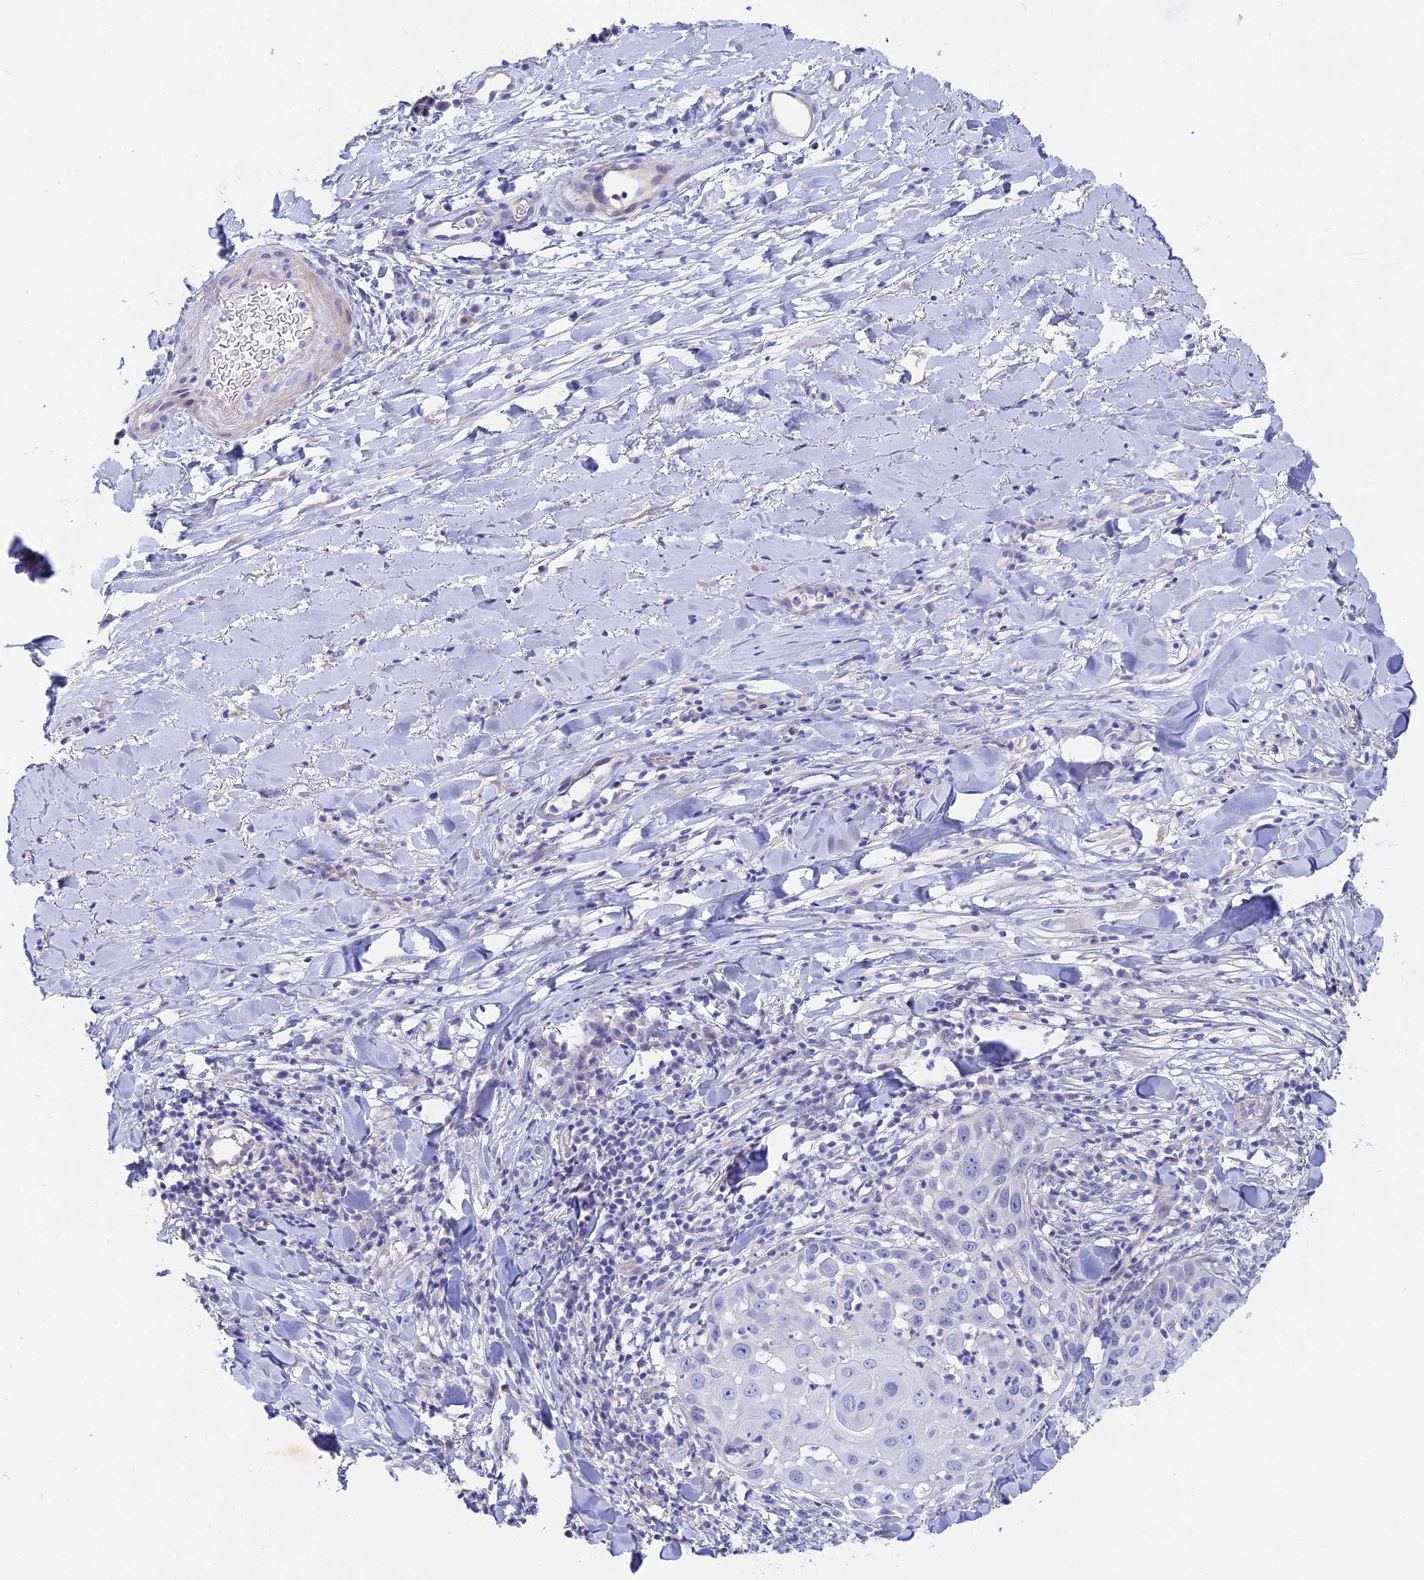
{"staining": {"intensity": "negative", "quantity": "none", "location": "none"}, "tissue": "skin cancer", "cell_type": "Tumor cells", "image_type": "cancer", "snomed": [{"axis": "morphology", "description": "Squamous cell carcinoma, NOS"}, {"axis": "topography", "description": "Skin"}], "caption": "Skin squamous cell carcinoma stained for a protein using immunohistochemistry (IHC) demonstrates no positivity tumor cells.", "gene": "GLB1L", "patient": {"sex": "female", "age": 44}}